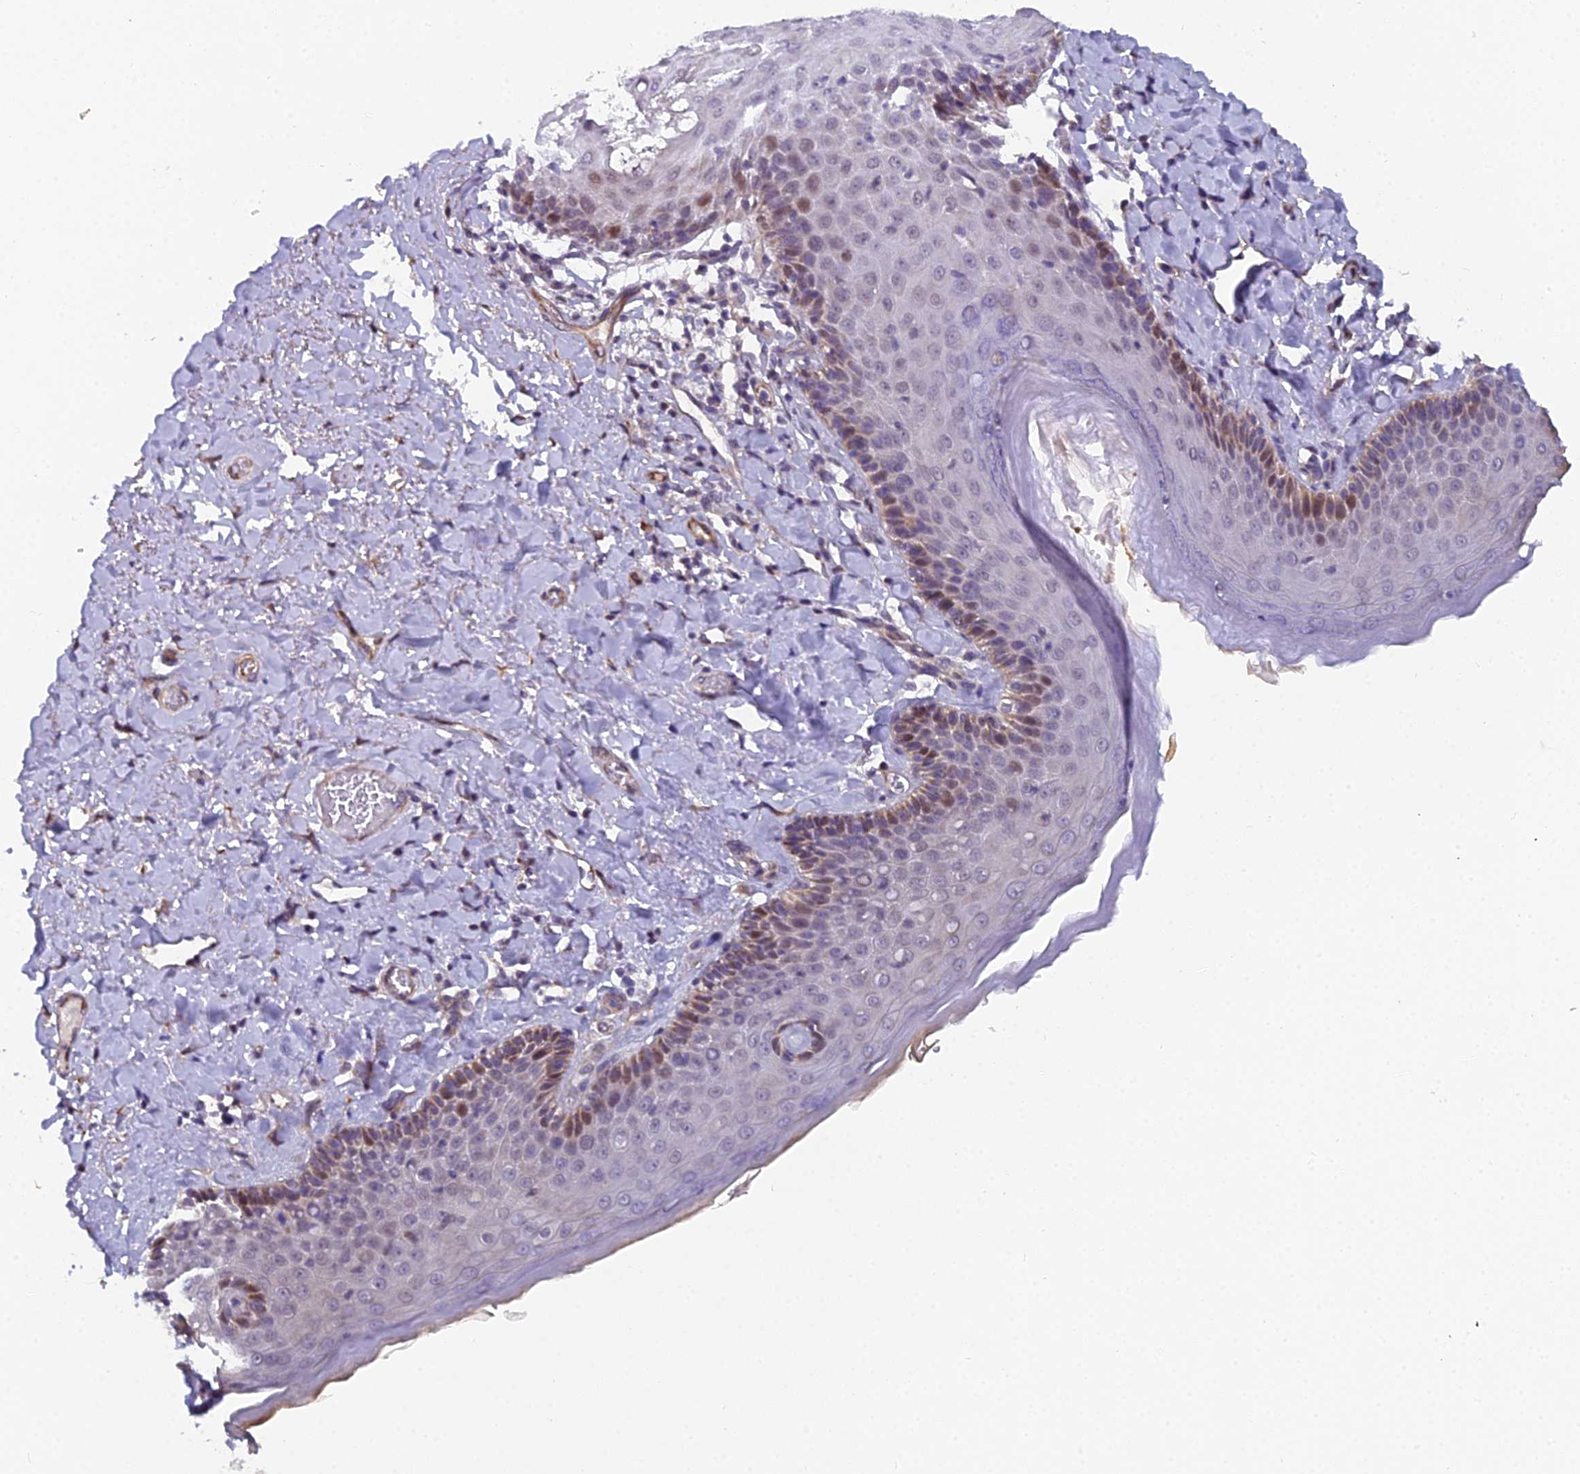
{"staining": {"intensity": "moderate", "quantity": "25%-75%", "location": "nuclear"}, "tissue": "skin", "cell_type": "Epidermal cells", "image_type": "normal", "snomed": [{"axis": "morphology", "description": "Normal tissue, NOS"}, {"axis": "topography", "description": "Anal"}], "caption": "An immunohistochemistry (IHC) photomicrograph of unremarkable tissue is shown. Protein staining in brown shows moderate nuclear positivity in skin within epidermal cells.", "gene": "XKR9", "patient": {"sex": "male", "age": 69}}